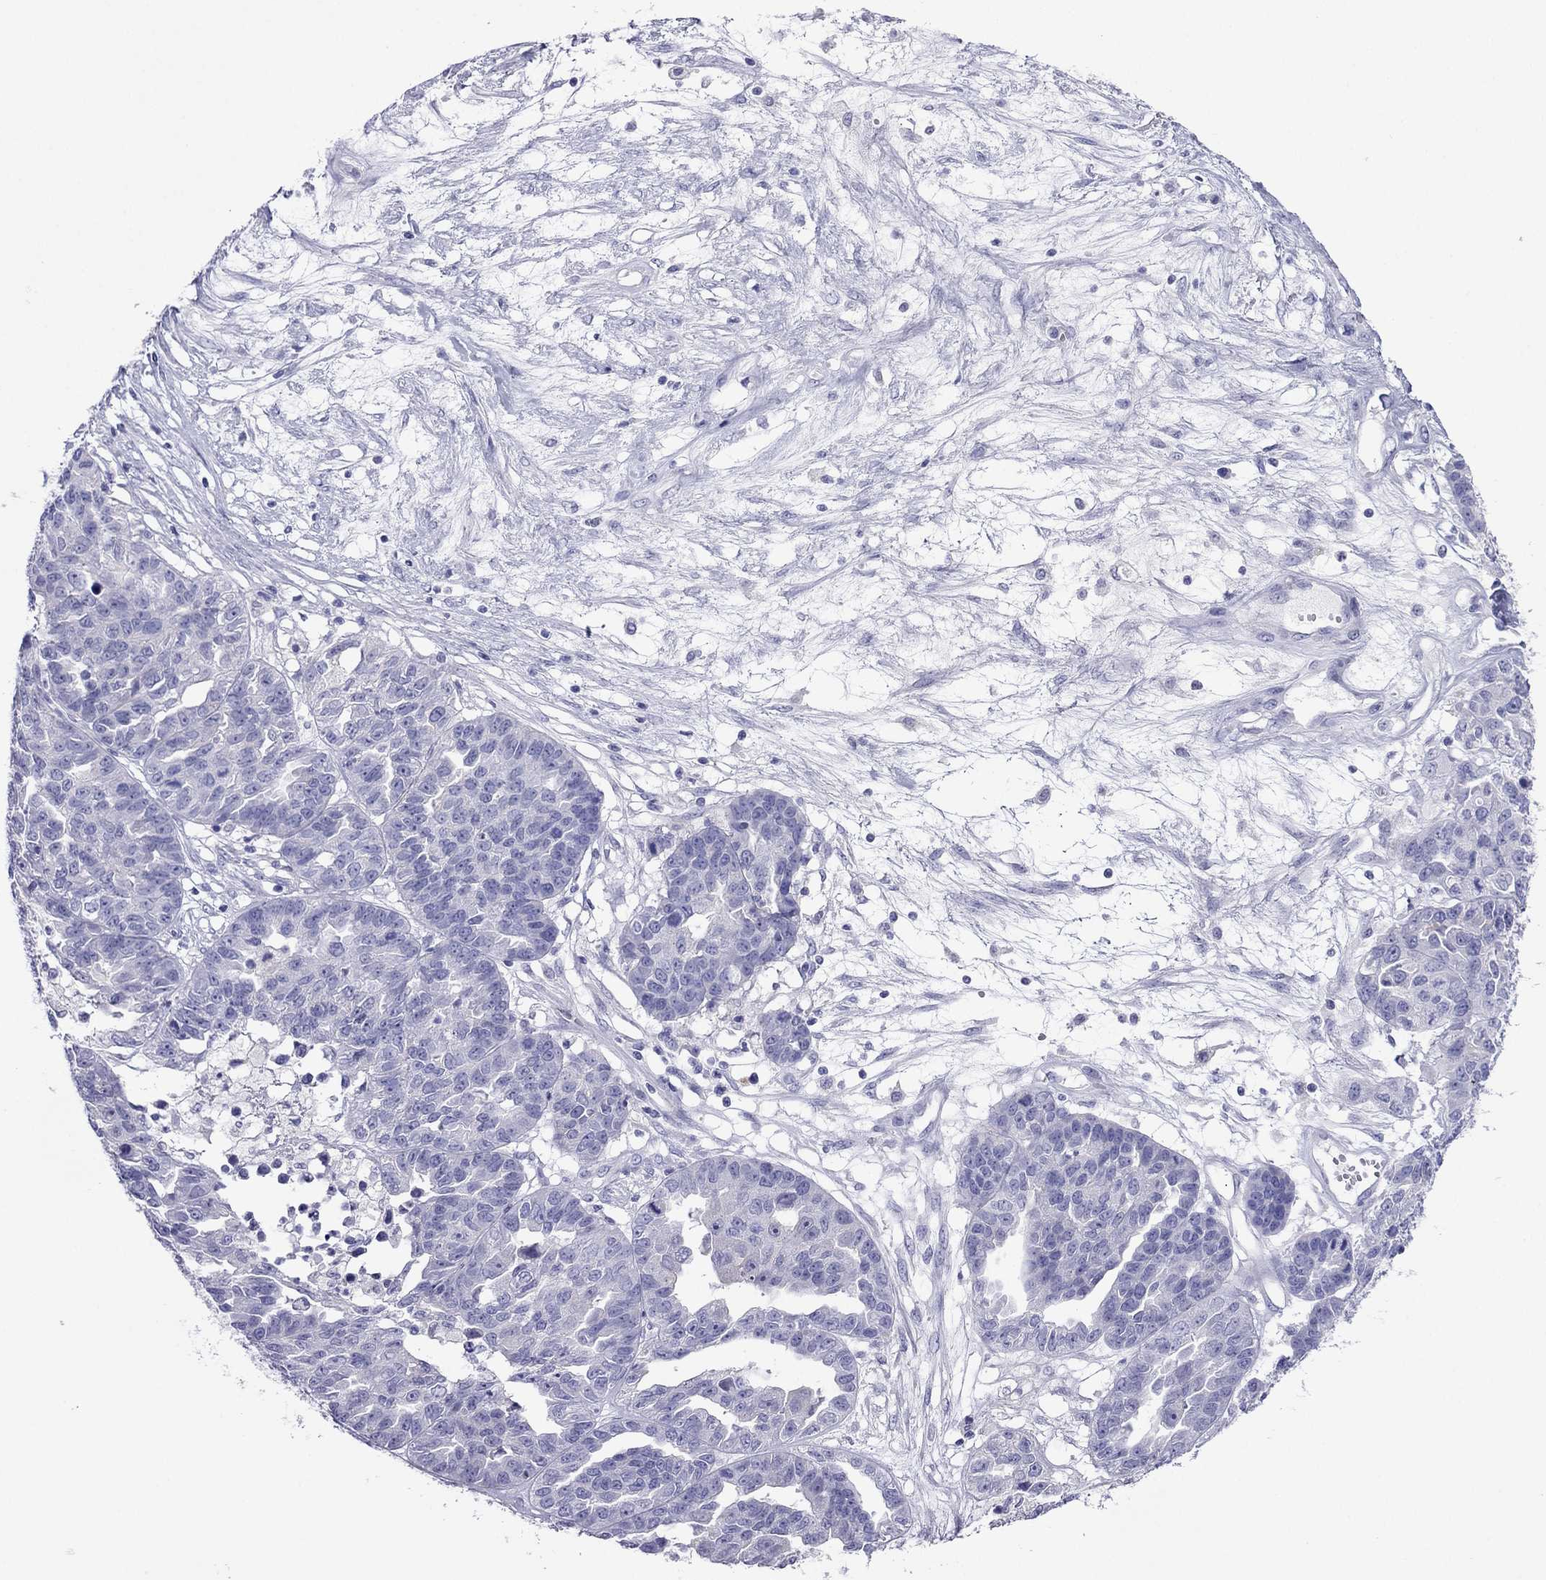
{"staining": {"intensity": "negative", "quantity": "none", "location": "none"}, "tissue": "ovarian cancer", "cell_type": "Tumor cells", "image_type": "cancer", "snomed": [{"axis": "morphology", "description": "Cystadenocarcinoma, serous, NOS"}, {"axis": "topography", "description": "Ovary"}], "caption": "IHC micrograph of human ovarian serous cystadenocarcinoma stained for a protein (brown), which shows no expression in tumor cells.", "gene": "PCDHA6", "patient": {"sex": "female", "age": 87}}